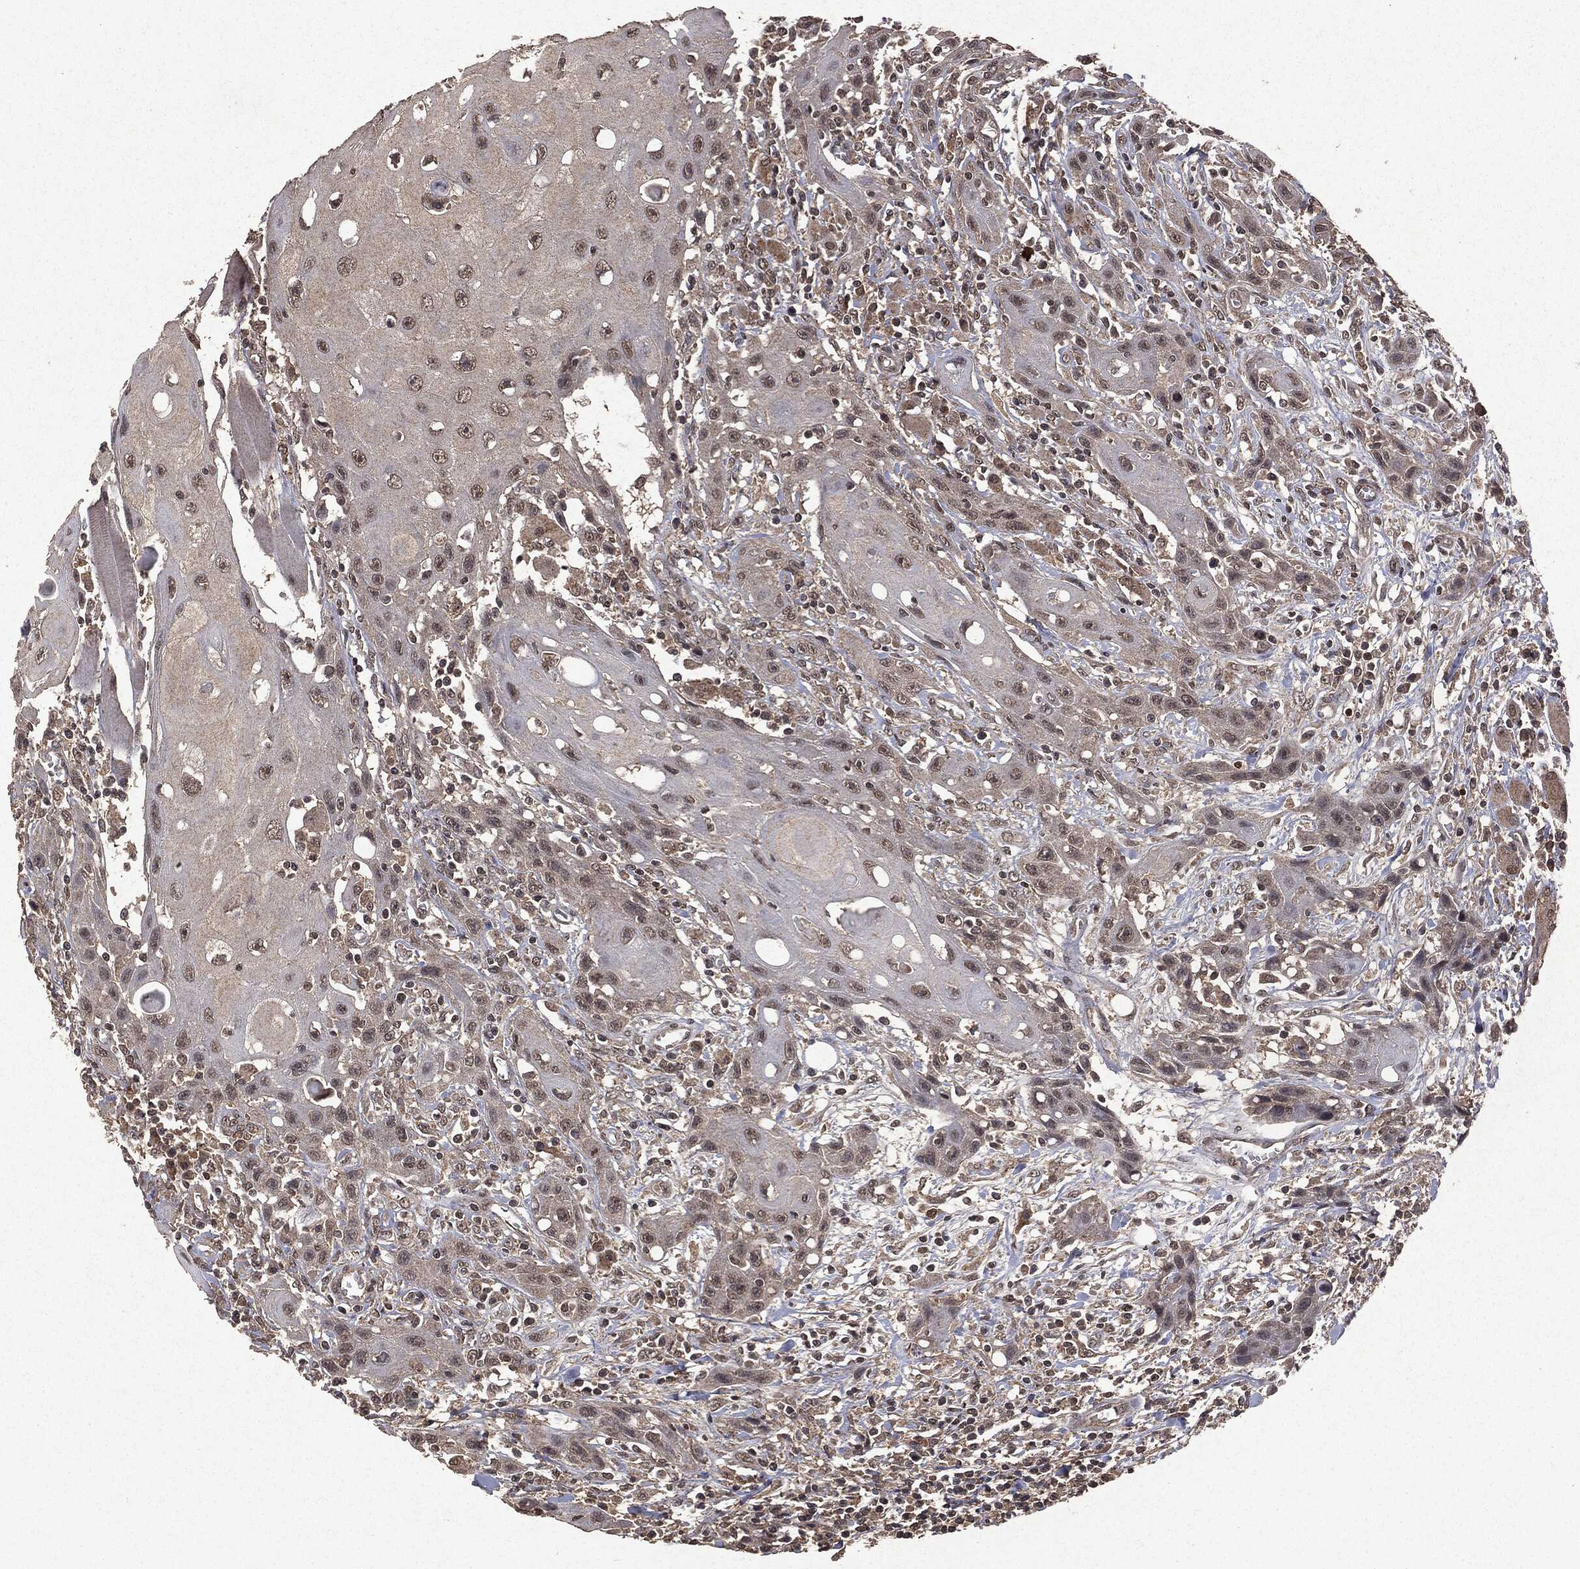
{"staining": {"intensity": "negative", "quantity": "none", "location": "none"}, "tissue": "head and neck cancer", "cell_type": "Tumor cells", "image_type": "cancer", "snomed": [{"axis": "morphology", "description": "Normal tissue, NOS"}, {"axis": "morphology", "description": "Squamous cell carcinoma, NOS"}, {"axis": "topography", "description": "Oral tissue"}, {"axis": "topography", "description": "Head-Neck"}], "caption": "Immunohistochemical staining of human squamous cell carcinoma (head and neck) shows no significant expression in tumor cells.", "gene": "PEBP1", "patient": {"sex": "male", "age": 71}}